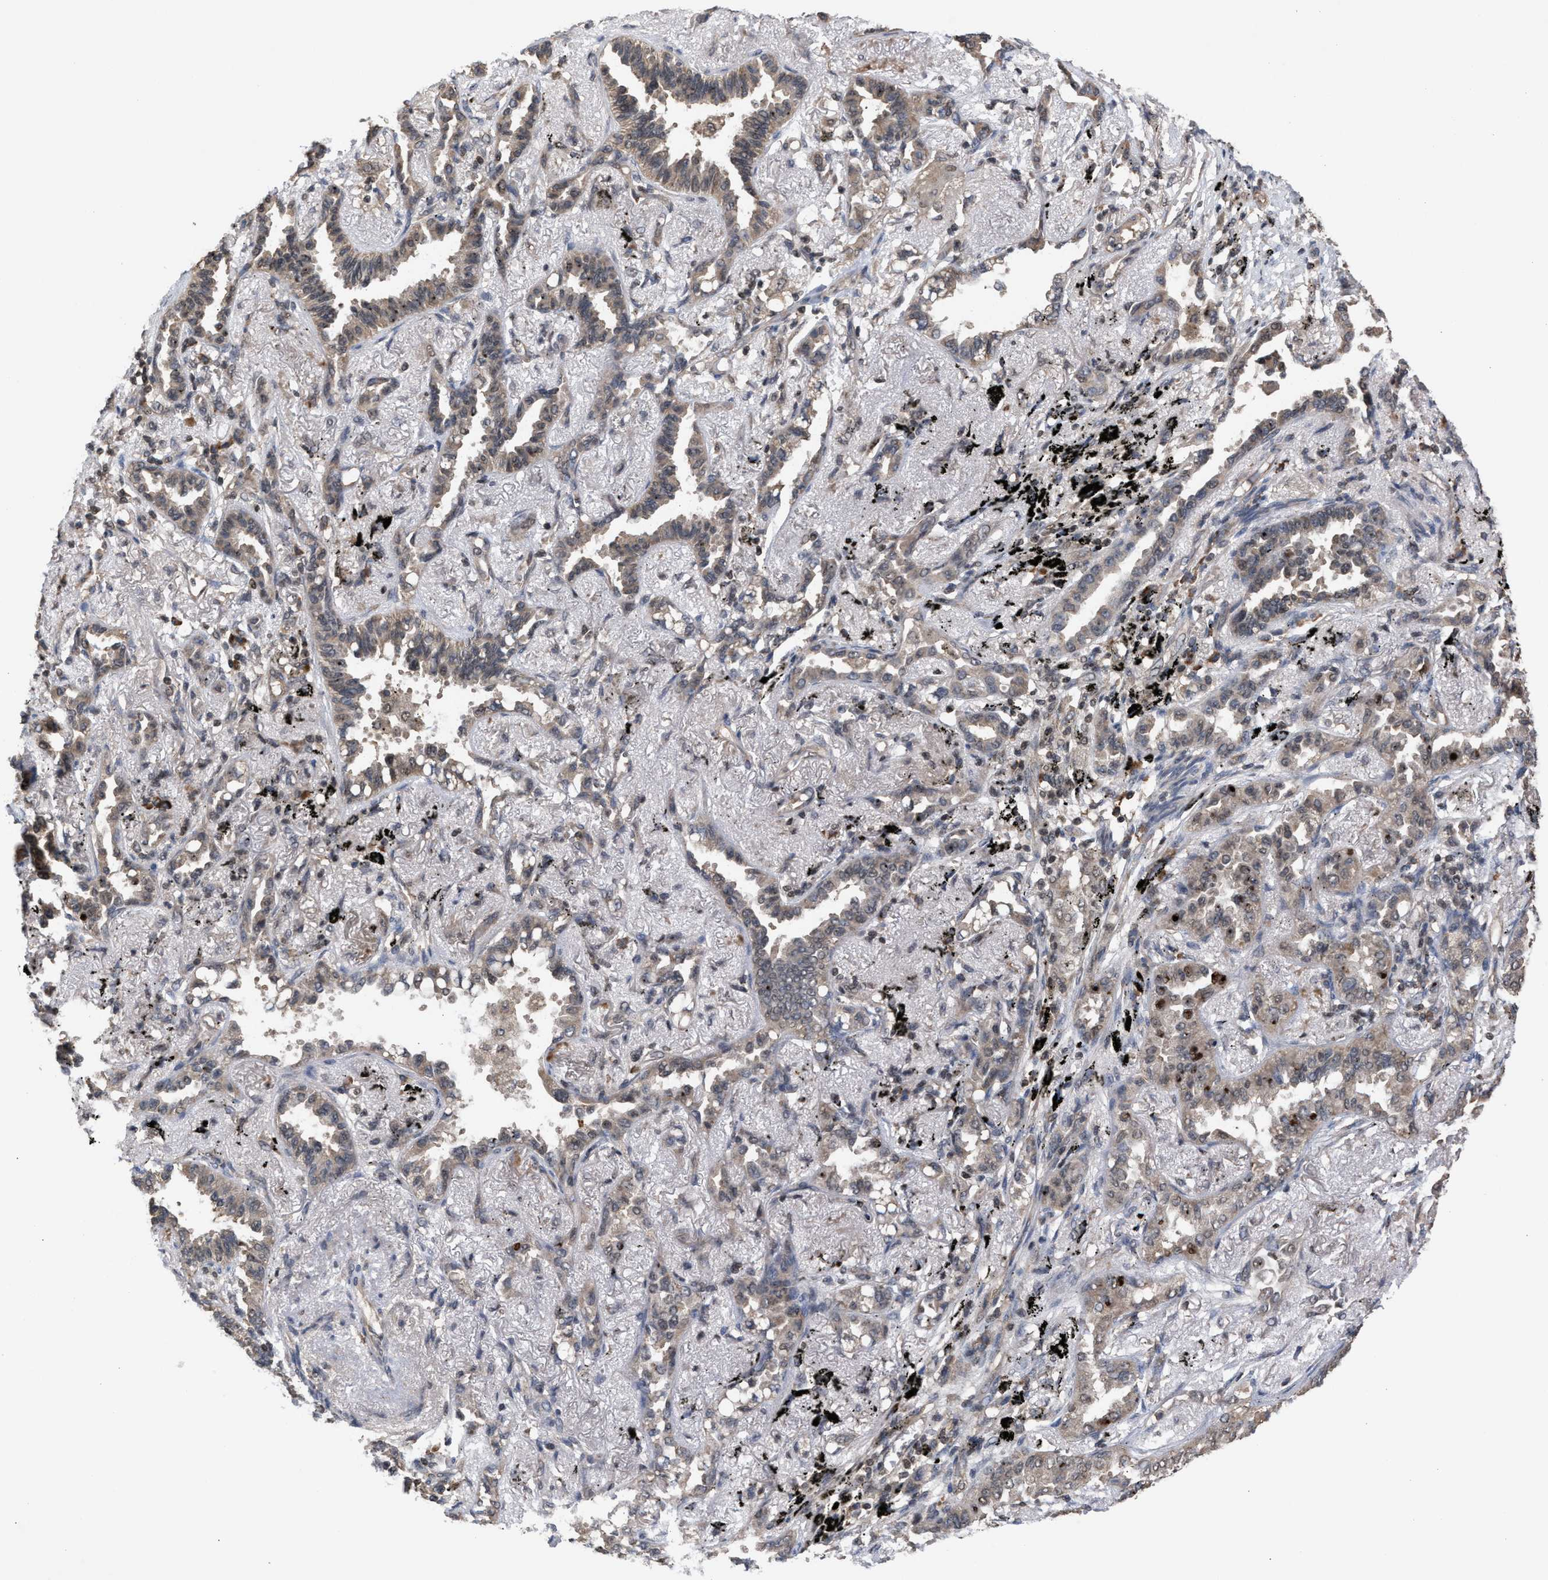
{"staining": {"intensity": "weak", "quantity": ">75%", "location": "cytoplasmic/membranous"}, "tissue": "lung cancer", "cell_type": "Tumor cells", "image_type": "cancer", "snomed": [{"axis": "morphology", "description": "Adenocarcinoma, NOS"}, {"axis": "topography", "description": "Lung"}], "caption": "This micrograph shows lung cancer stained with immunohistochemistry (IHC) to label a protein in brown. The cytoplasmic/membranous of tumor cells show weak positivity for the protein. Nuclei are counter-stained blue.", "gene": "C9orf78", "patient": {"sex": "male", "age": 59}}